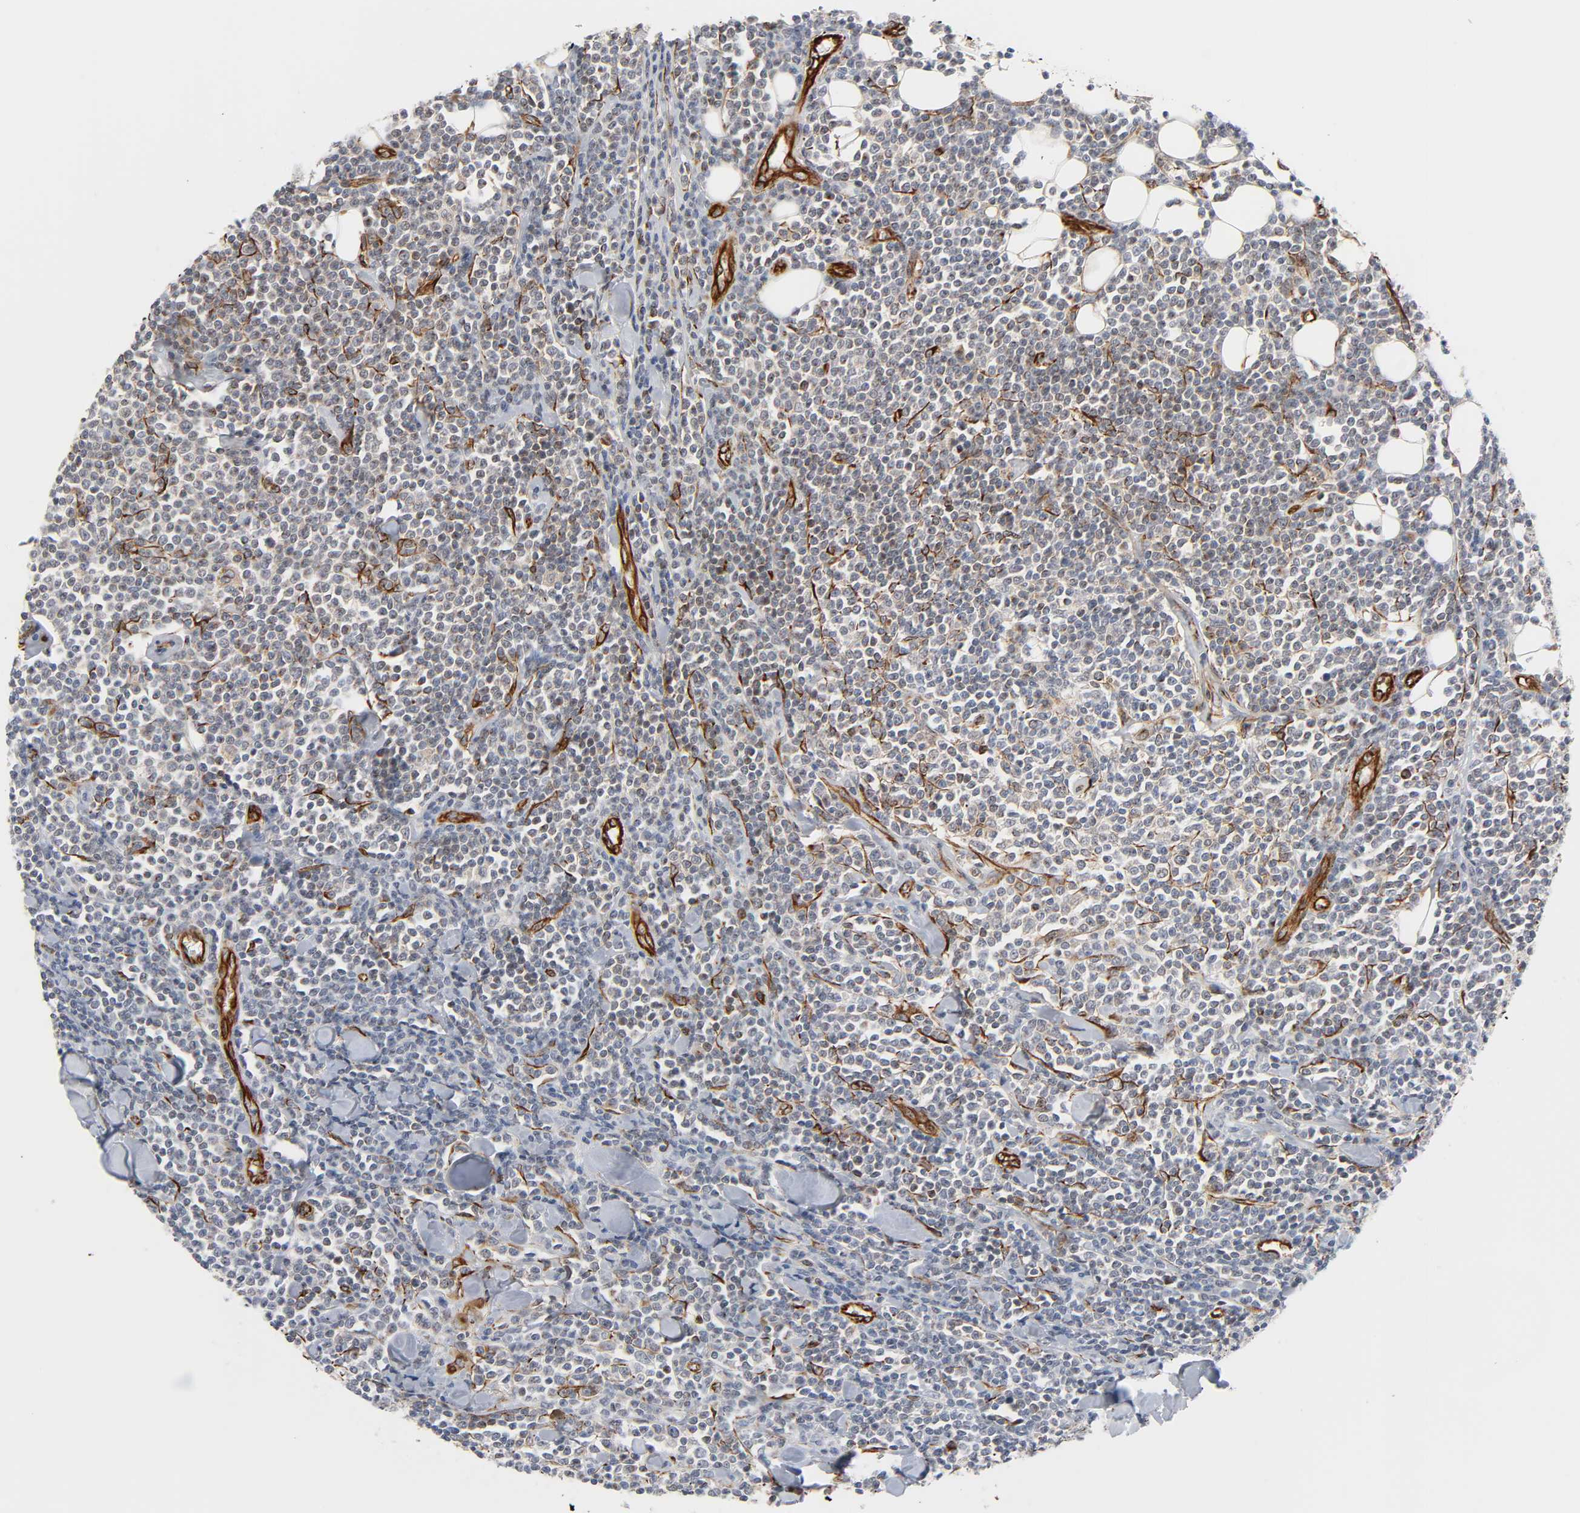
{"staining": {"intensity": "weak", "quantity": ">75%", "location": "cytoplasmic/membranous"}, "tissue": "lymphoma", "cell_type": "Tumor cells", "image_type": "cancer", "snomed": [{"axis": "morphology", "description": "Malignant lymphoma, non-Hodgkin's type, Low grade"}, {"axis": "topography", "description": "Soft tissue"}], "caption": "Human low-grade malignant lymphoma, non-Hodgkin's type stained with a brown dye exhibits weak cytoplasmic/membranous positive positivity in about >75% of tumor cells.", "gene": "REEP6", "patient": {"sex": "male", "age": 92}}